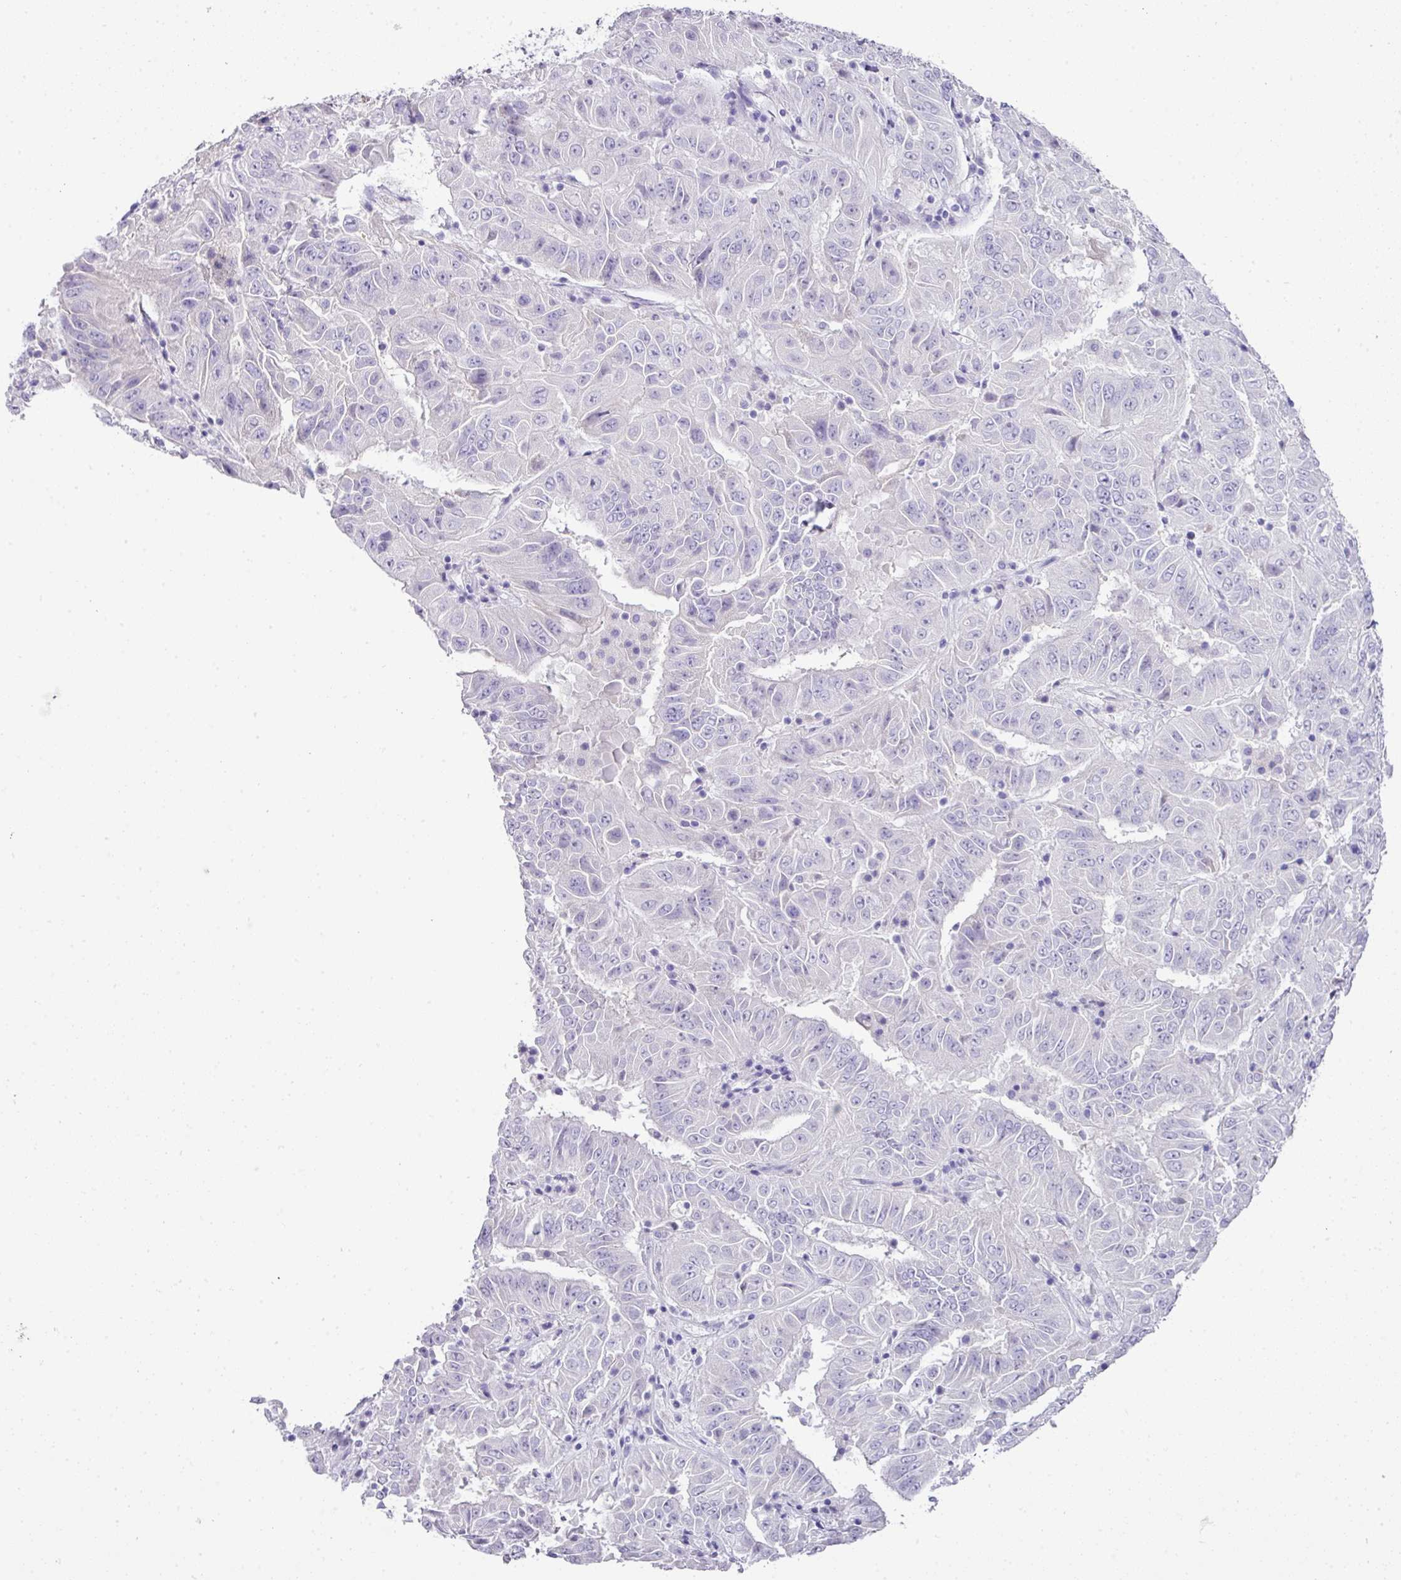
{"staining": {"intensity": "negative", "quantity": "none", "location": "none"}, "tissue": "pancreatic cancer", "cell_type": "Tumor cells", "image_type": "cancer", "snomed": [{"axis": "morphology", "description": "Adenocarcinoma, NOS"}, {"axis": "topography", "description": "Pancreas"}], "caption": "This is a micrograph of immunohistochemistry (IHC) staining of pancreatic cancer (adenocarcinoma), which shows no staining in tumor cells.", "gene": "BCL11A", "patient": {"sex": "male", "age": 63}}